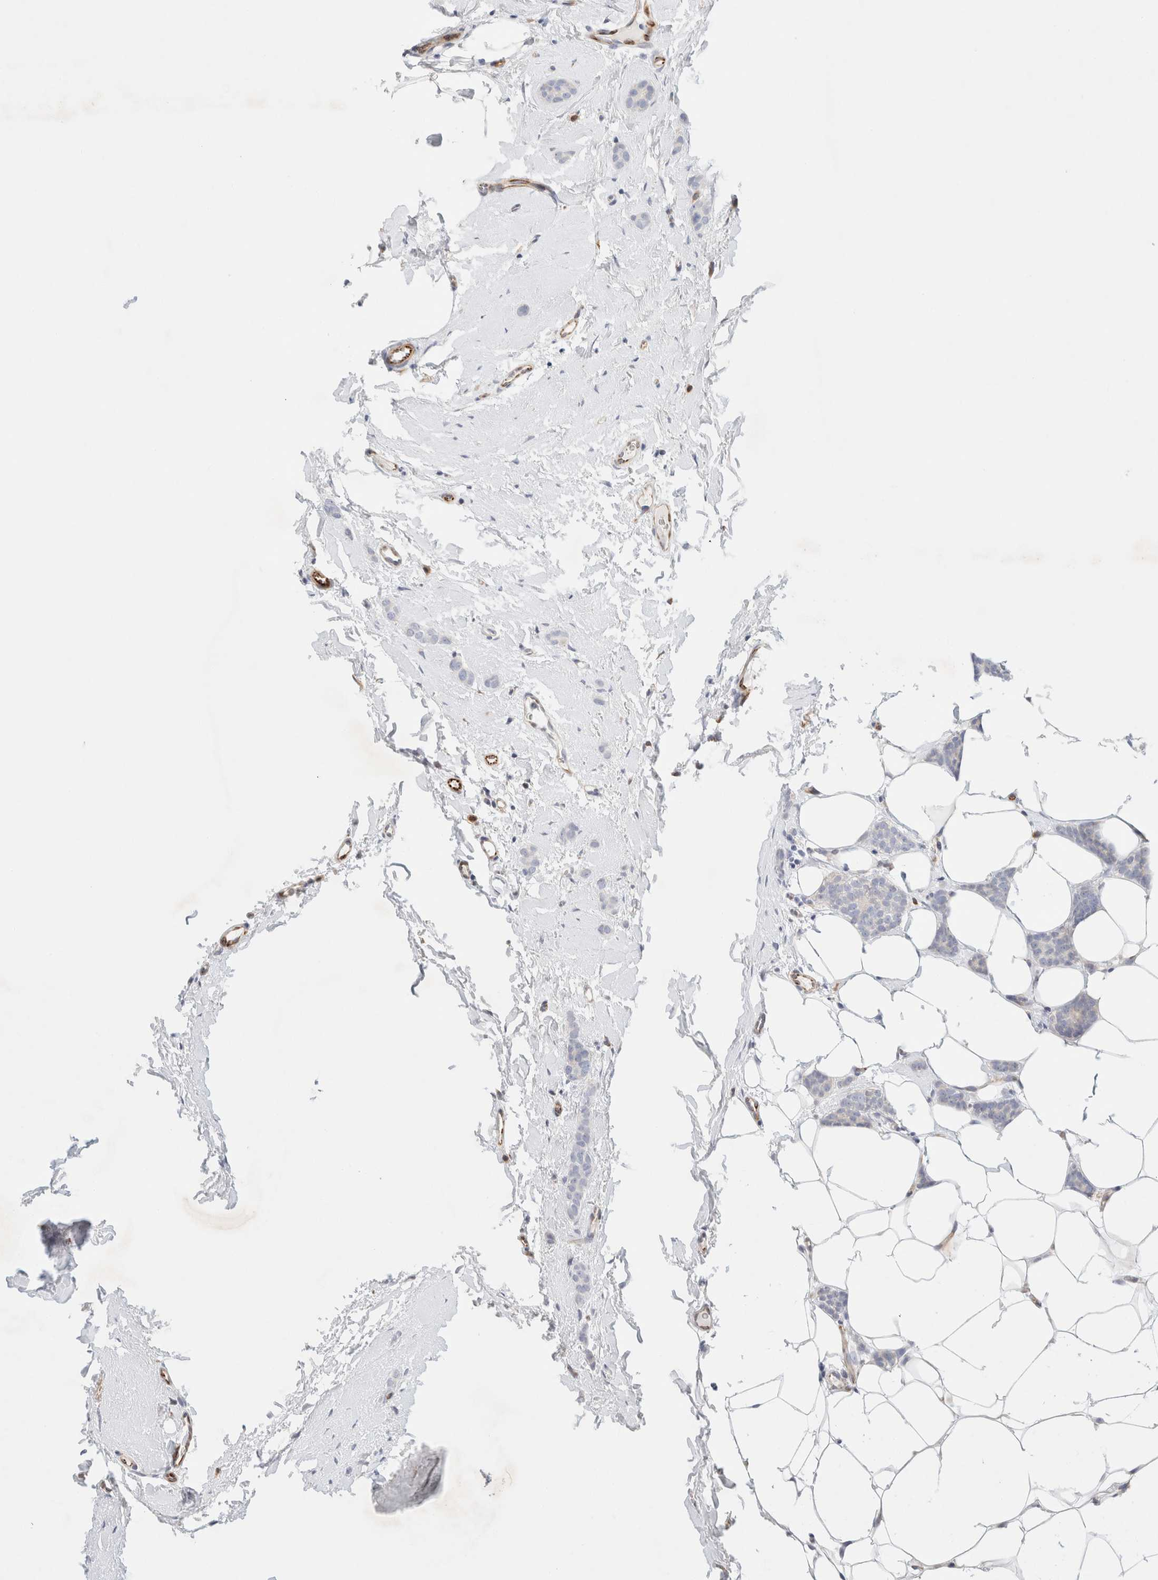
{"staining": {"intensity": "negative", "quantity": "none", "location": "none"}, "tissue": "breast cancer", "cell_type": "Tumor cells", "image_type": "cancer", "snomed": [{"axis": "morphology", "description": "Lobular carcinoma"}, {"axis": "topography", "description": "Skin"}, {"axis": "topography", "description": "Breast"}], "caption": "A micrograph of breast cancer (lobular carcinoma) stained for a protein exhibits no brown staining in tumor cells. (Immunohistochemistry, brightfield microscopy, high magnification).", "gene": "SLC25A48", "patient": {"sex": "female", "age": 46}}